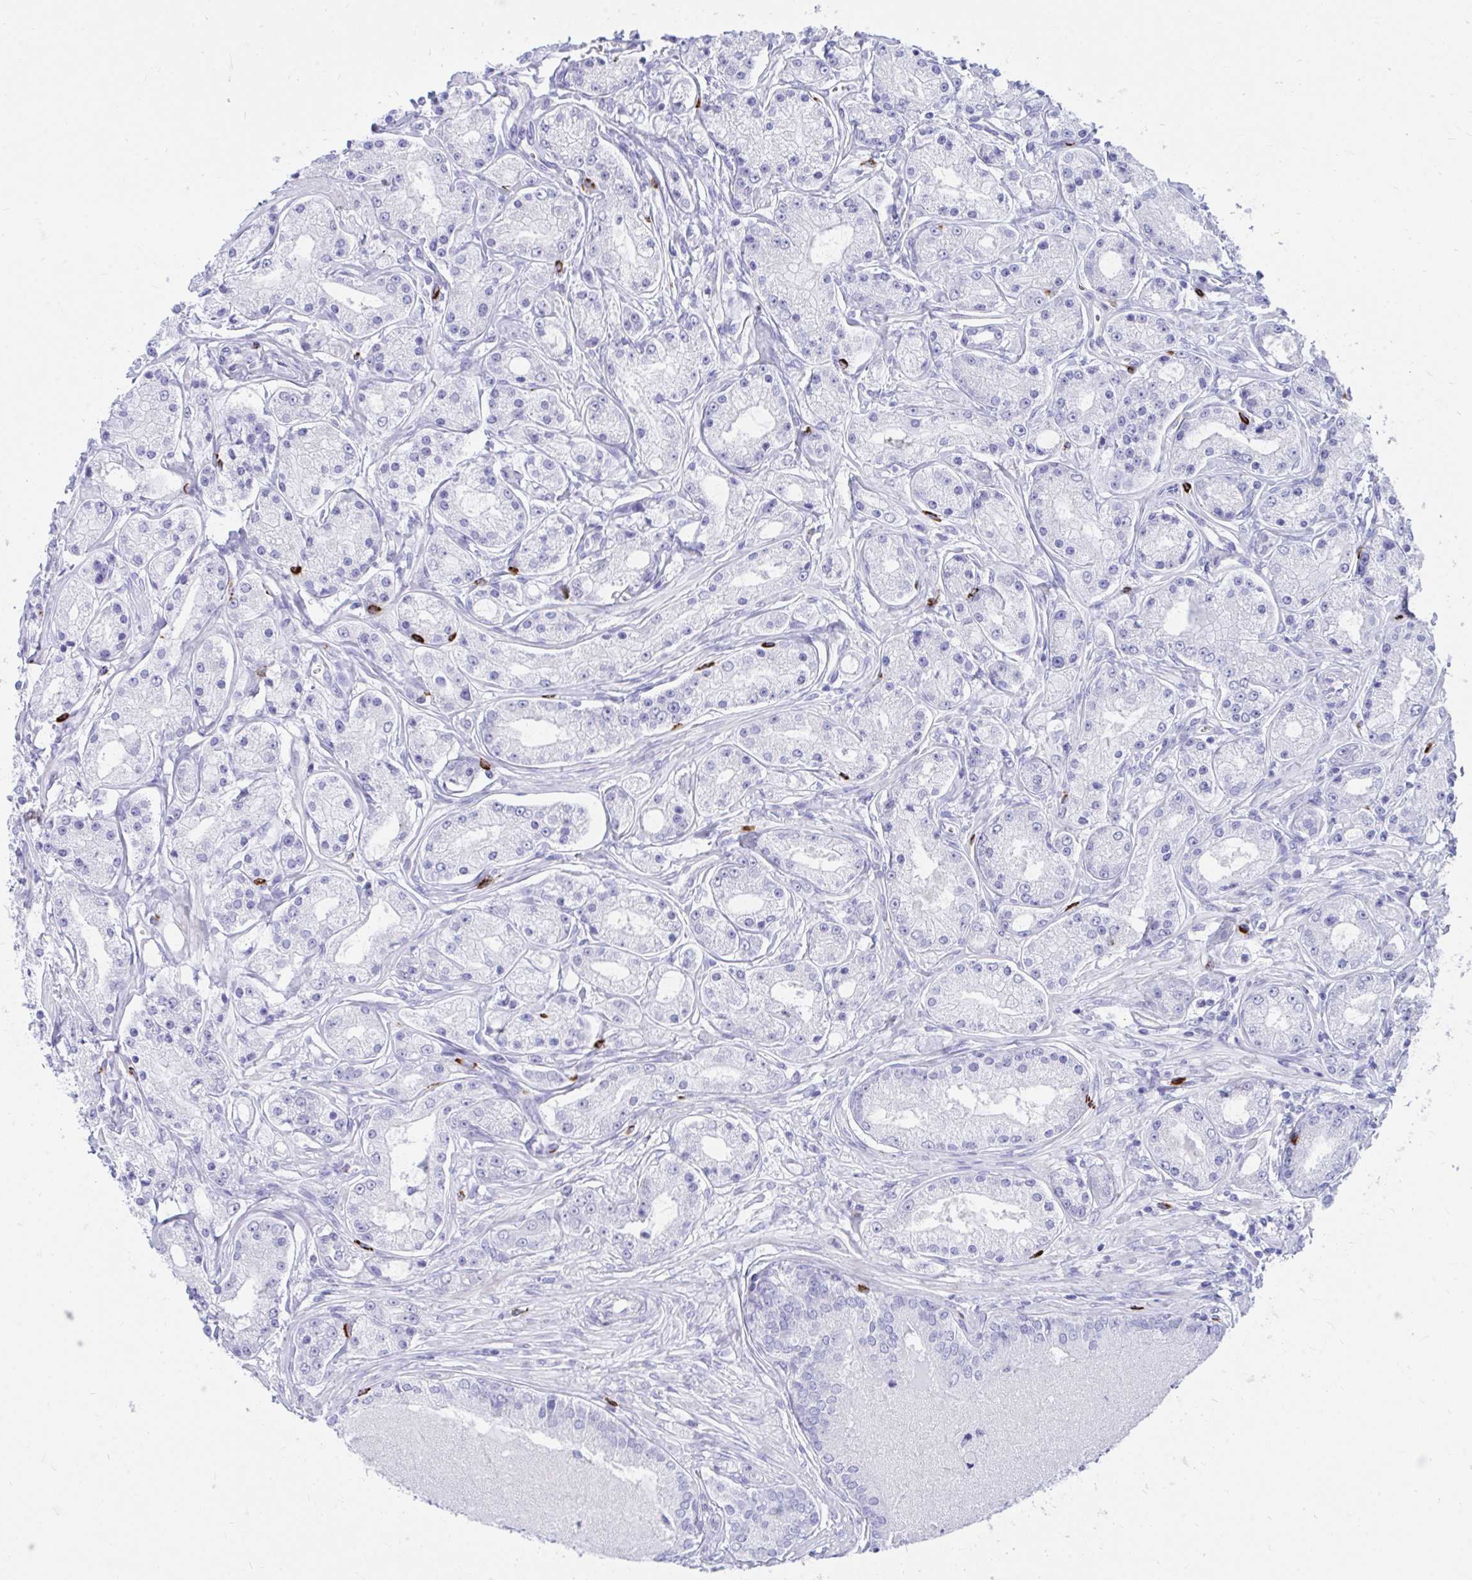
{"staining": {"intensity": "negative", "quantity": "none", "location": "none"}, "tissue": "prostate cancer", "cell_type": "Tumor cells", "image_type": "cancer", "snomed": [{"axis": "morphology", "description": "Adenocarcinoma, High grade"}, {"axis": "topography", "description": "Prostate"}], "caption": "This micrograph is of prostate cancer stained with immunohistochemistry (IHC) to label a protein in brown with the nuclei are counter-stained blue. There is no expression in tumor cells.", "gene": "SHISA8", "patient": {"sex": "male", "age": 66}}